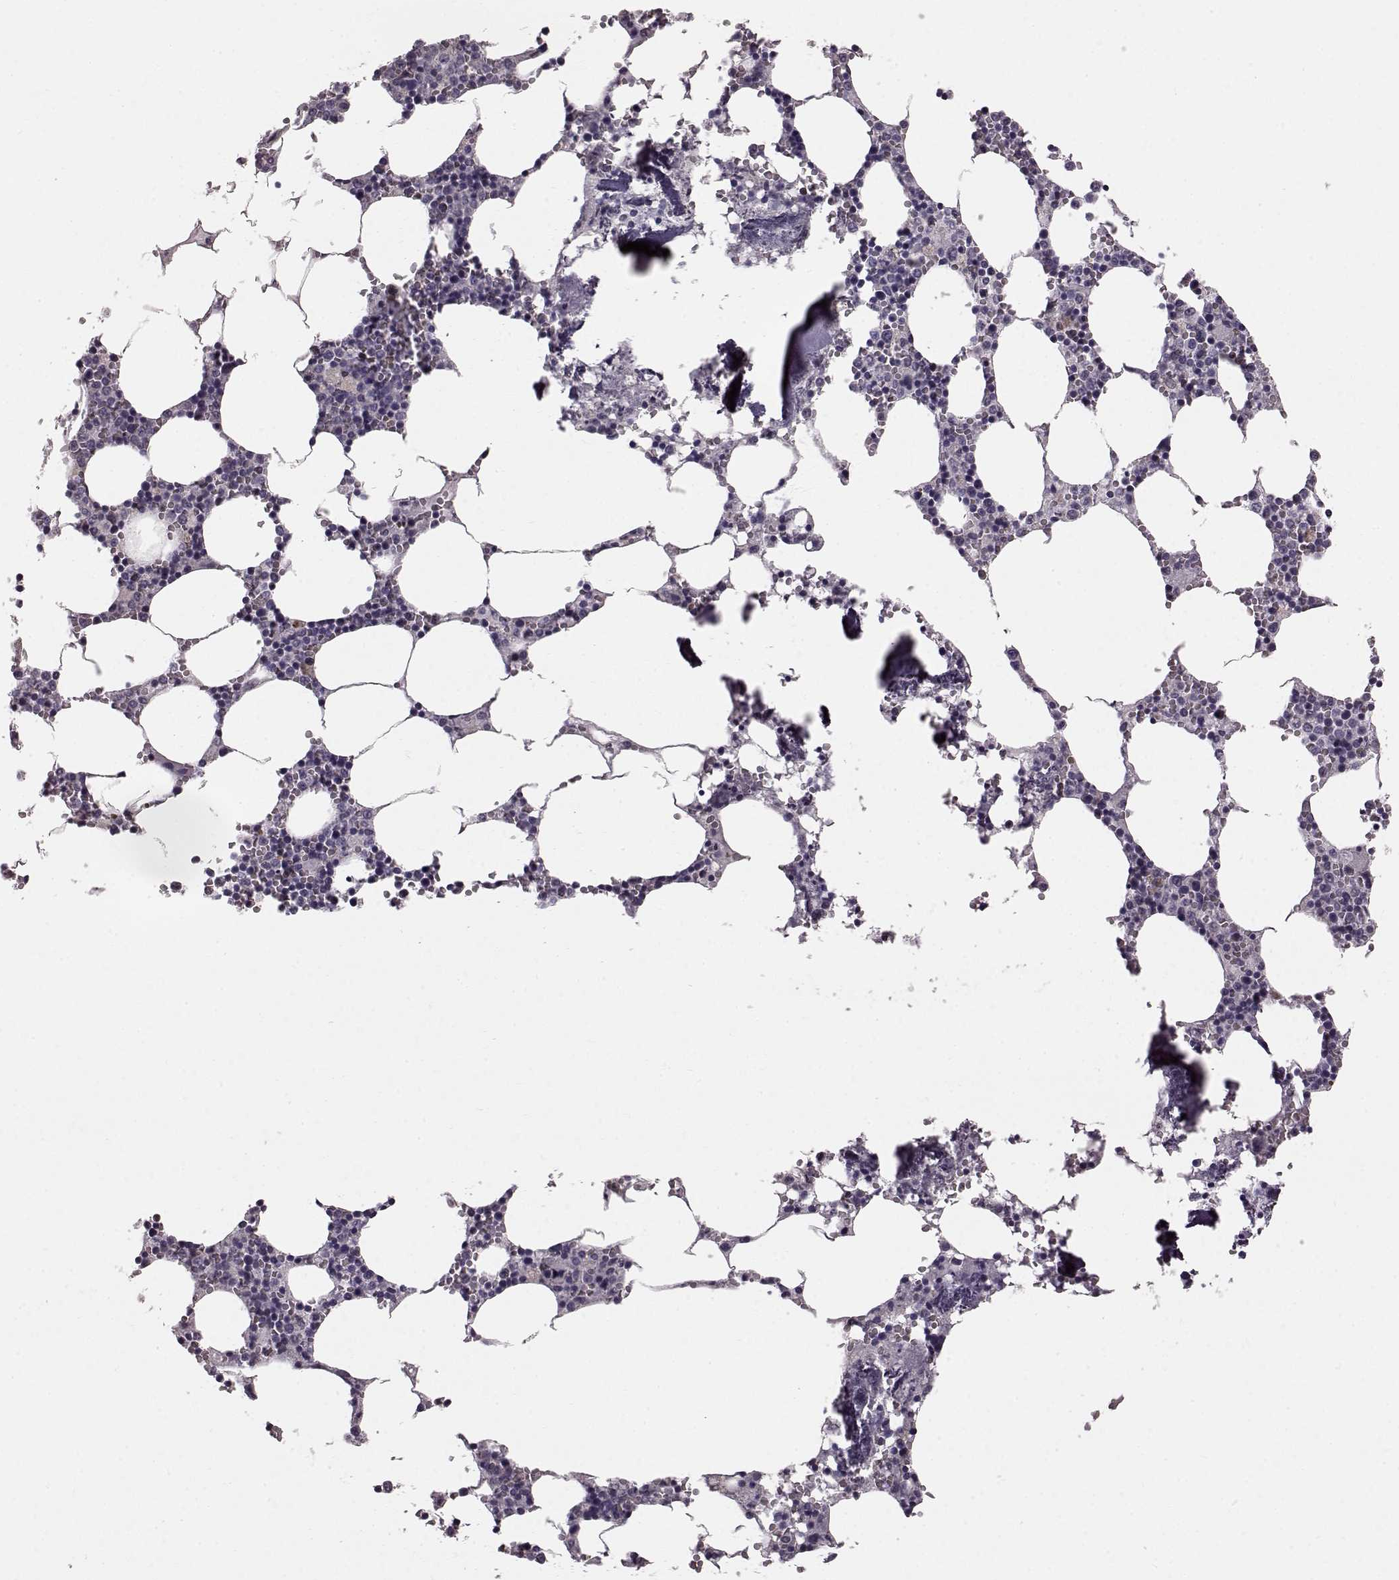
{"staining": {"intensity": "negative", "quantity": "none", "location": "none"}, "tissue": "bone marrow", "cell_type": "Hematopoietic cells", "image_type": "normal", "snomed": [{"axis": "morphology", "description": "Normal tissue, NOS"}, {"axis": "topography", "description": "Bone marrow"}], "caption": "Immunohistochemistry (IHC) photomicrograph of normal bone marrow: bone marrow stained with DAB displays no significant protein expression in hematopoietic cells. The staining was performed using DAB to visualize the protein expression in brown, while the nuclei were stained in blue with hematoxylin (Magnification: 20x).", "gene": "TCHHL1", "patient": {"sex": "female", "age": 64}}